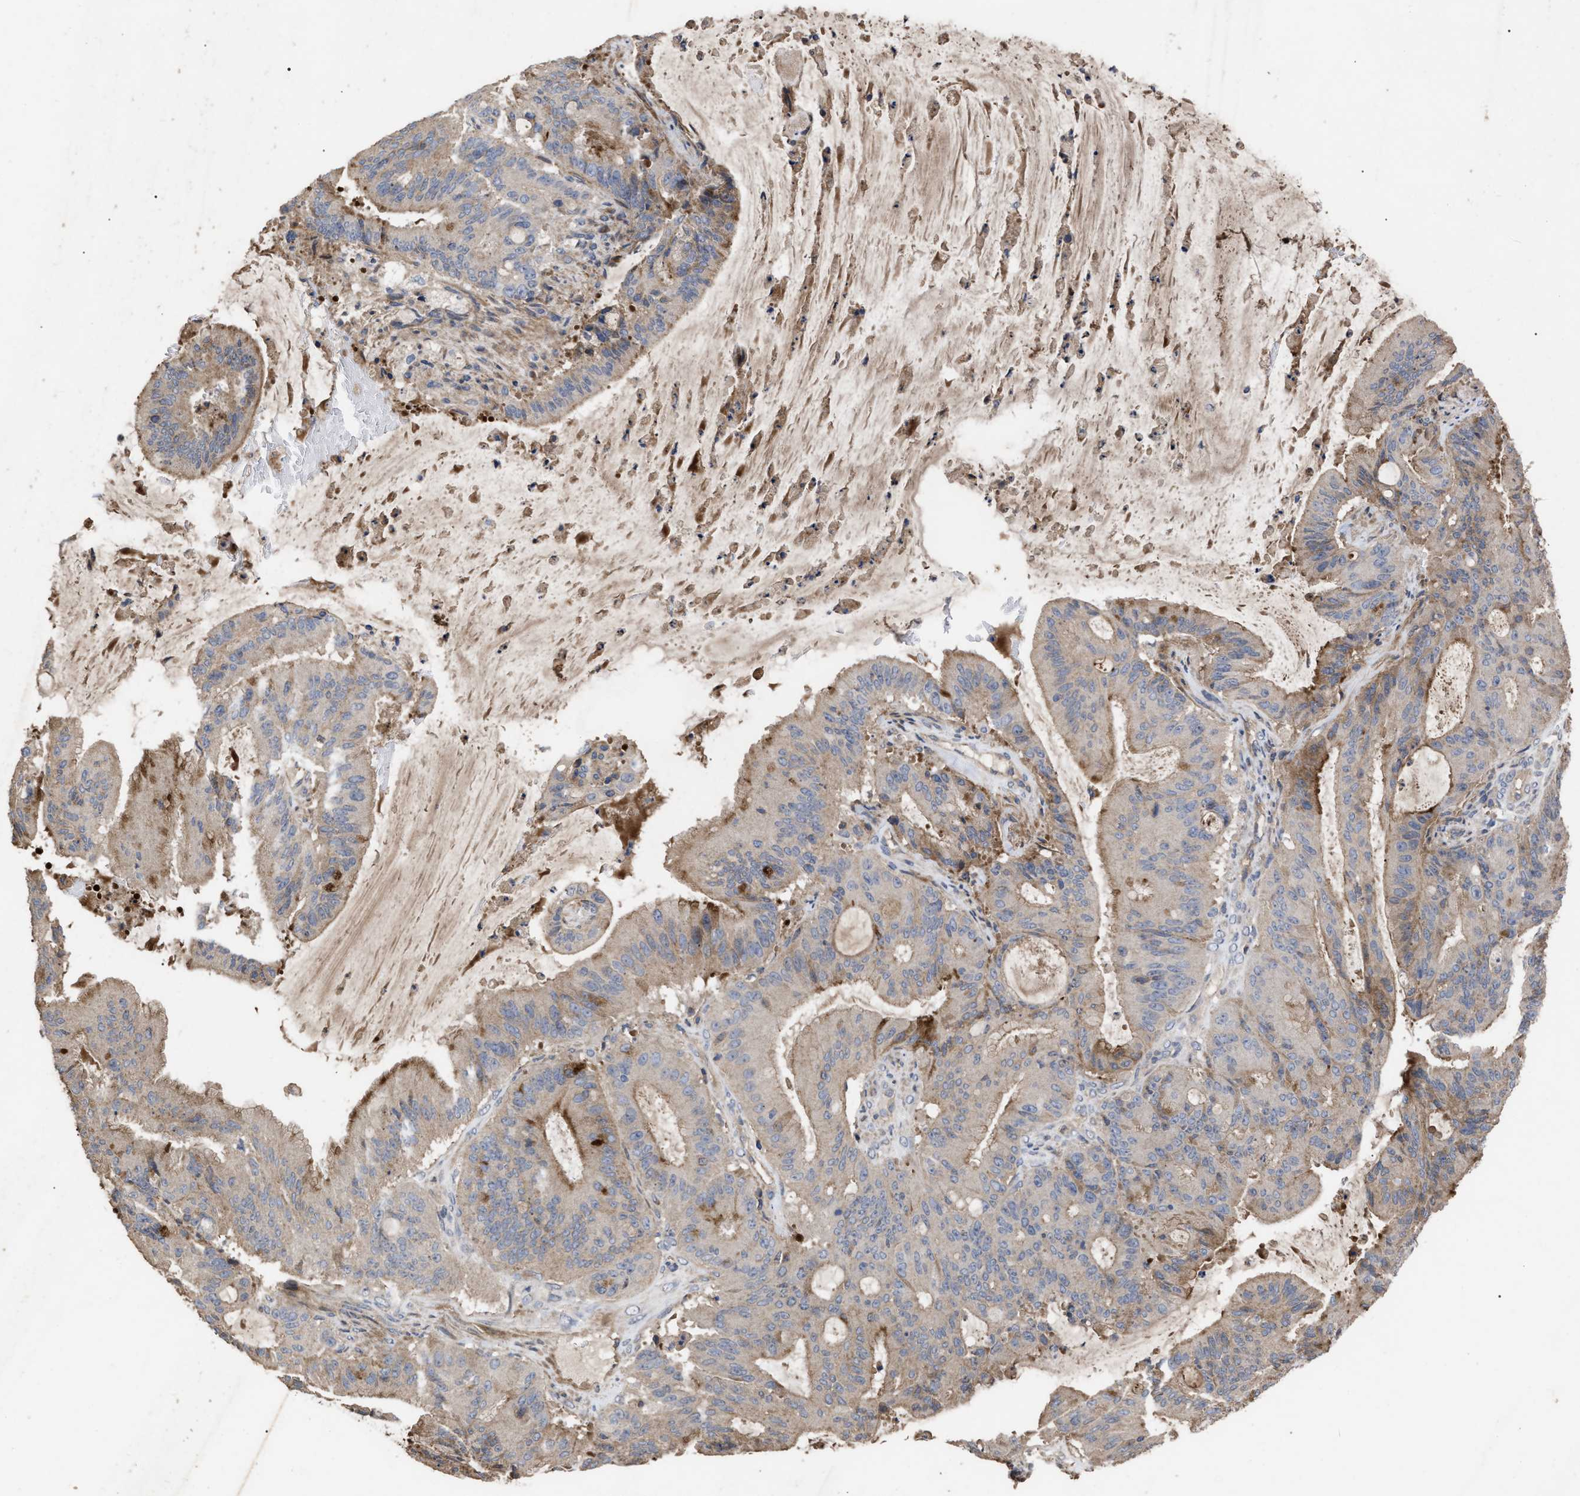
{"staining": {"intensity": "weak", "quantity": "25%-75%", "location": "cytoplasmic/membranous"}, "tissue": "liver cancer", "cell_type": "Tumor cells", "image_type": "cancer", "snomed": [{"axis": "morphology", "description": "Normal tissue, NOS"}, {"axis": "morphology", "description": "Cholangiocarcinoma"}, {"axis": "topography", "description": "Liver"}, {"axis": "topography", "description": "Peripheral nerve tissue"}], "caption": "Tumor cells demonstrate low levels of weak cytoplasmic/membranous positivity in about 25%-75% of cells in human liver cancer.", "gene": "BTN2A1", "patient": {"sex": "female", "age": 73}}